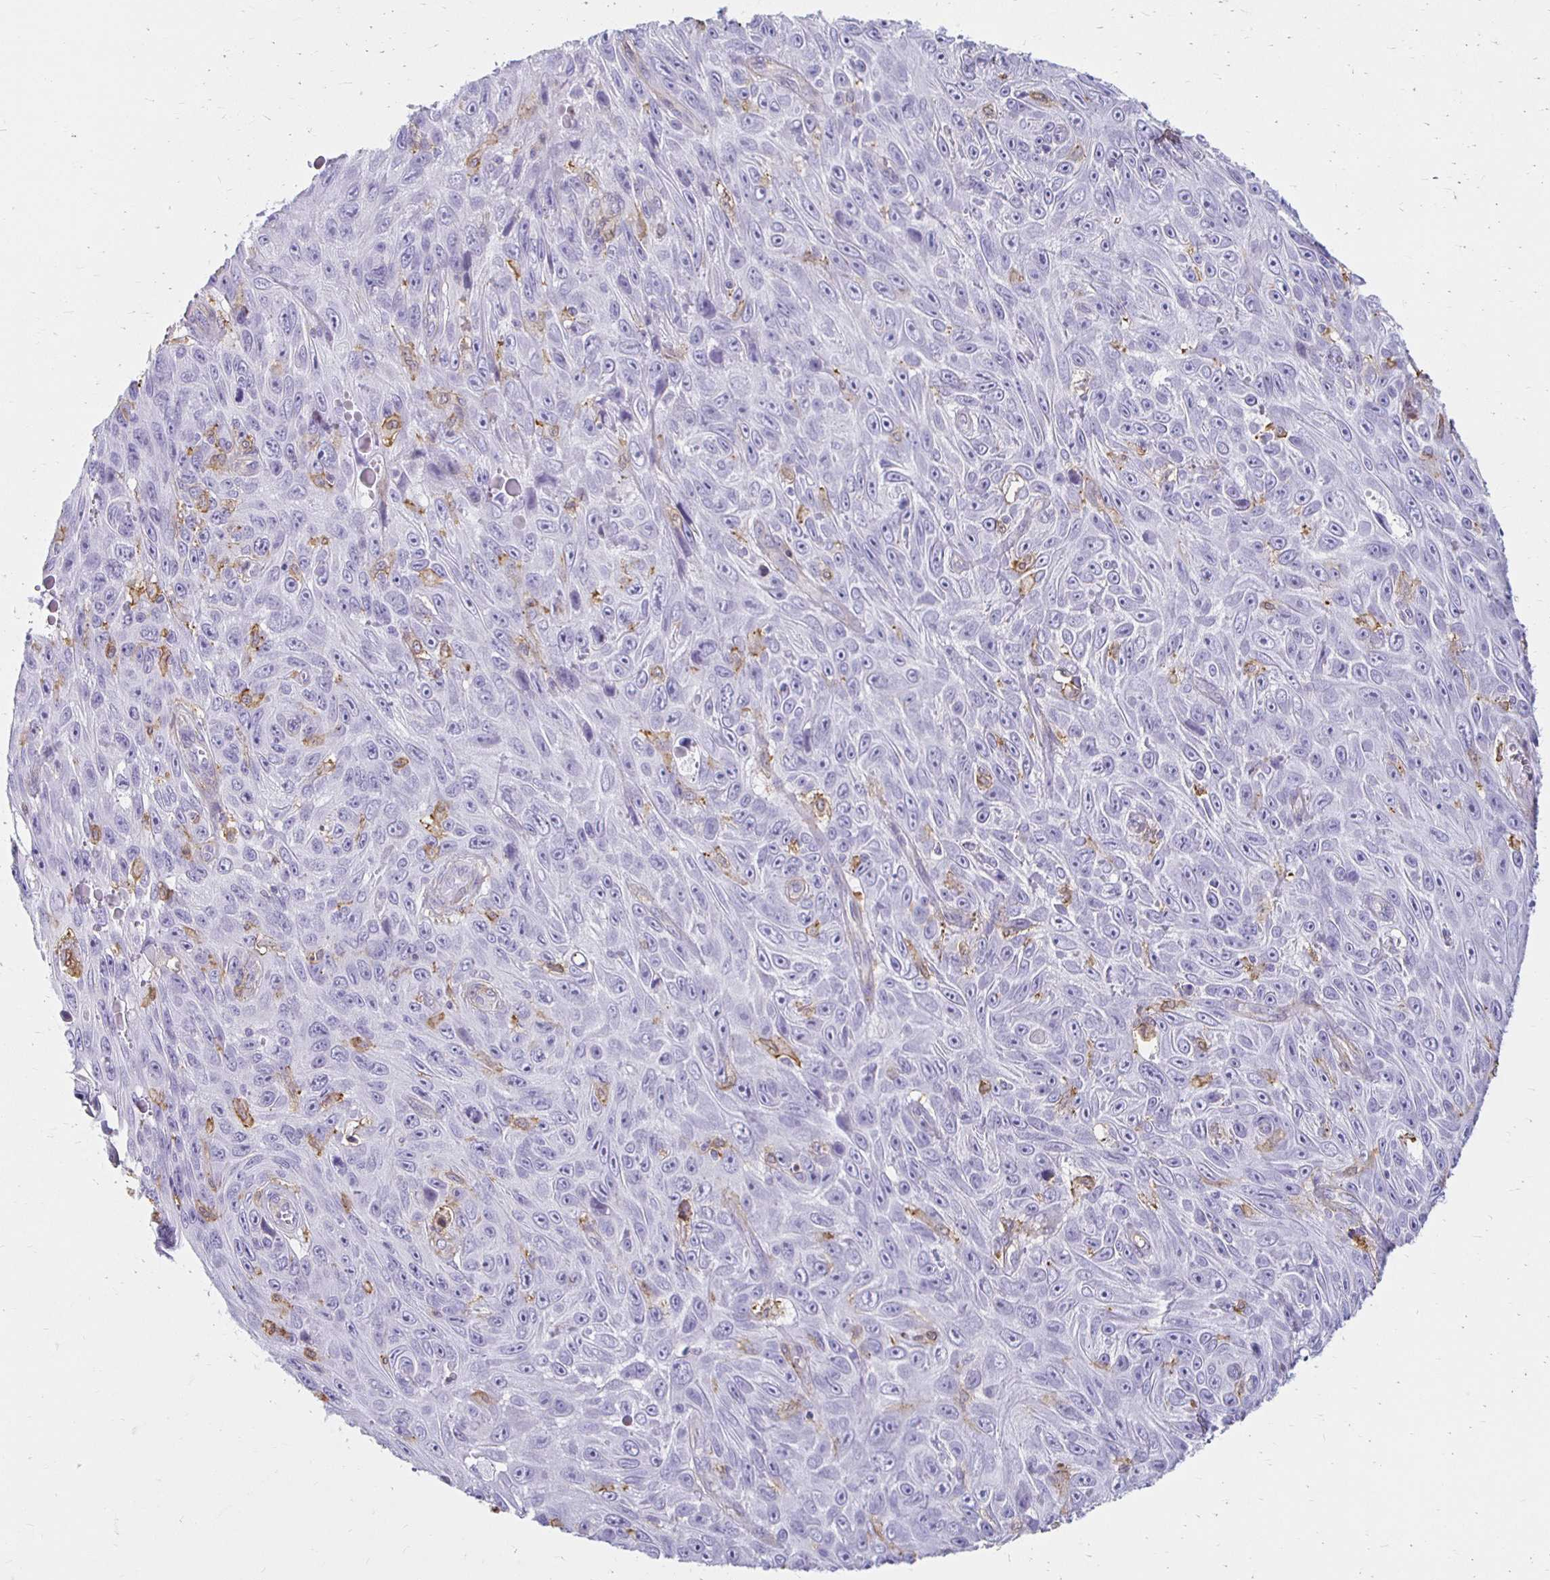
{"staining": {"intensity": "negative", "quantity": "none", "location": "none"}, "tissue": "skin cancer", "cell_type": "Tumor cells", "image_type": "cancer", "snomed": [{"axis": "morphology", "description": "Squamous cell carcinoma, NOS"}, {"axis": "topography", "description": "Skin"}], "caption": "Tumor cells show no significant staining in skin cancer.", "gene": "TAS1R3", "patient": {"sex": "male", "age": 82}}